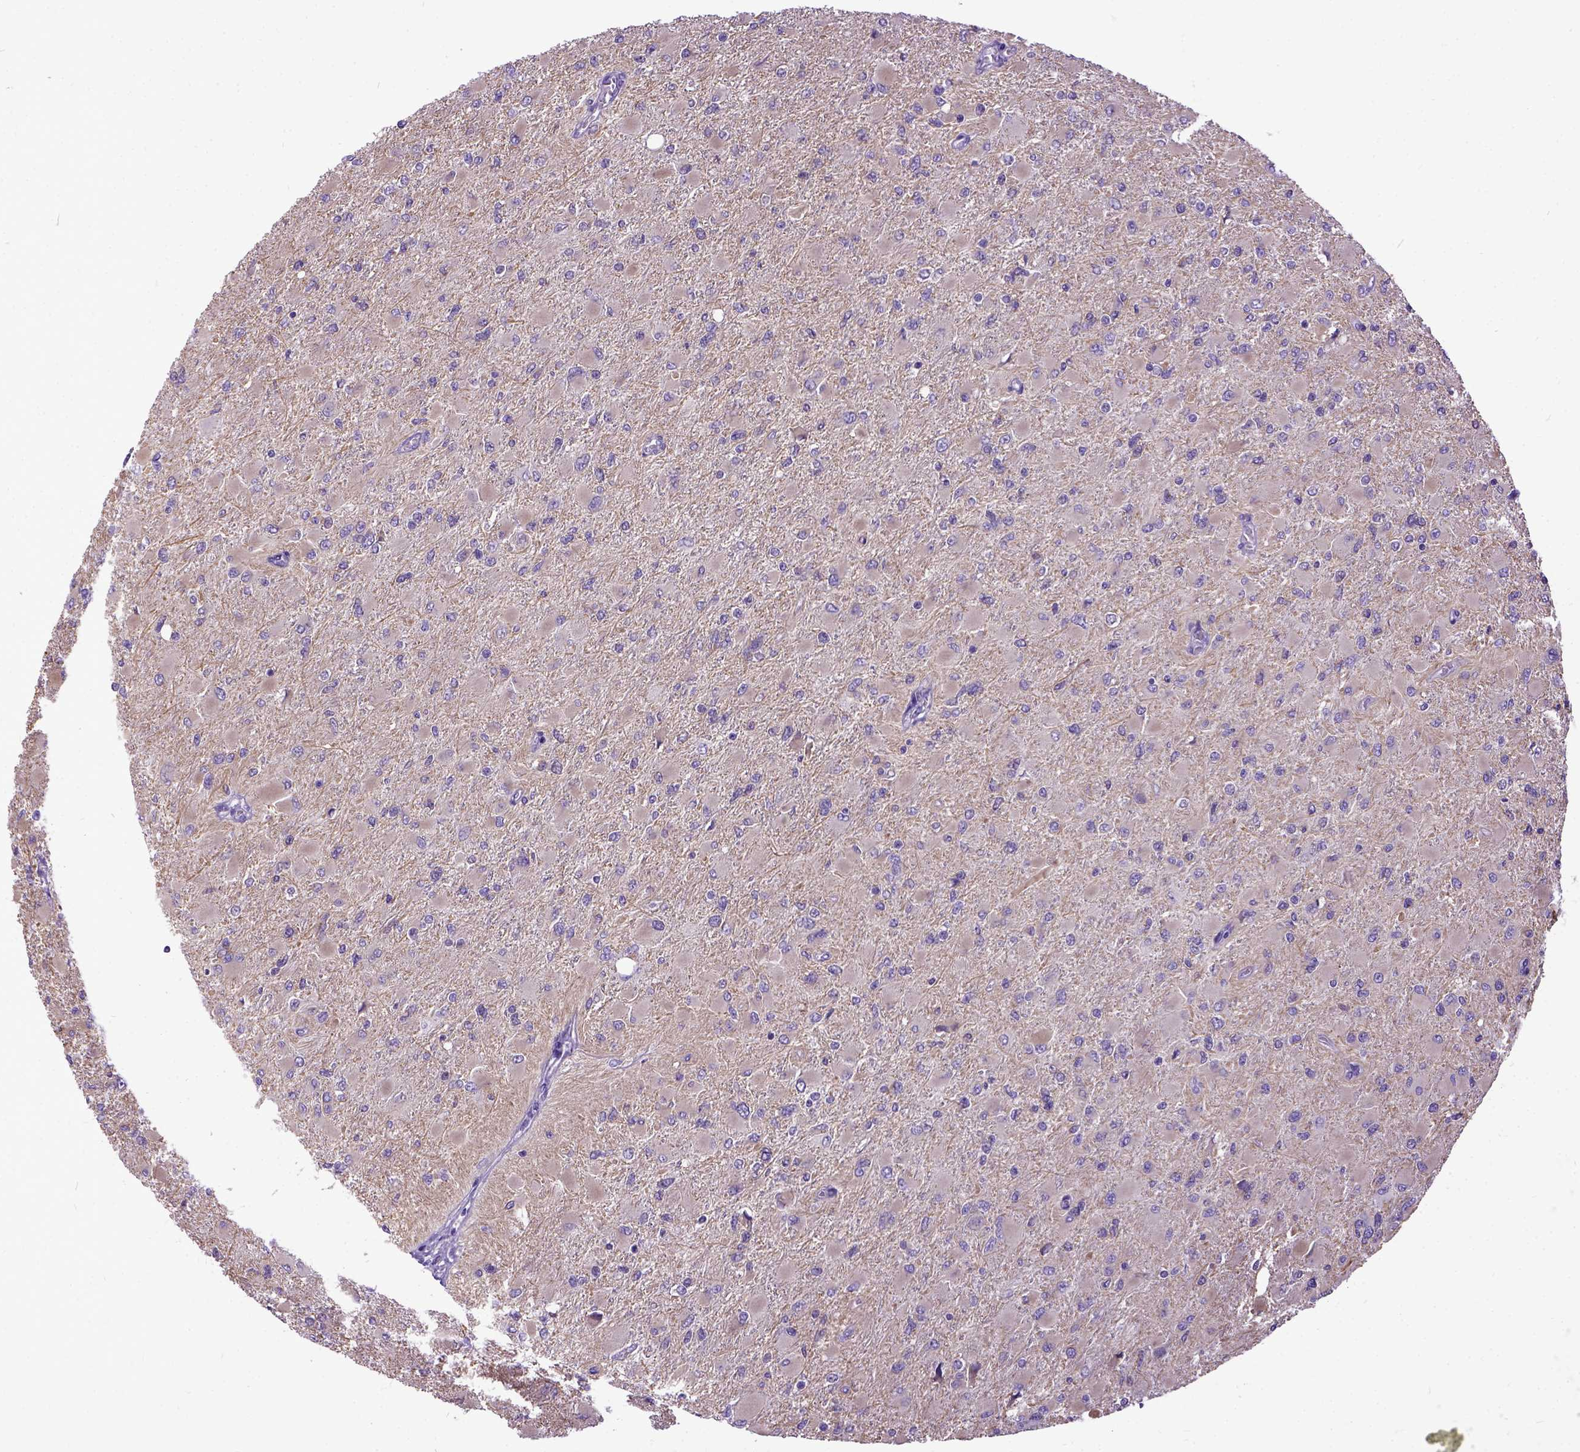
{"staining": {"intensity": "weak", "quantity": "25%-75%", "location": "cytoplasmic/membranous"}, "tissue": "glioma", "cell_type": "Tumor cells", "image_type": "cancer", "snomed": [{"axis": "morphology", "description": "Glioma, malignant, High grade"}, {"axis": "topography", "description": "Cerebral cortex"}], "caption": "Immunohistochemical staining of human glioma displays low levels of weak cytoplasmic/membranous positivity in approximately 25%-75% of tumor cells.", "gene": "NEK5", "patient": {"sex": "female", "age": 36}}